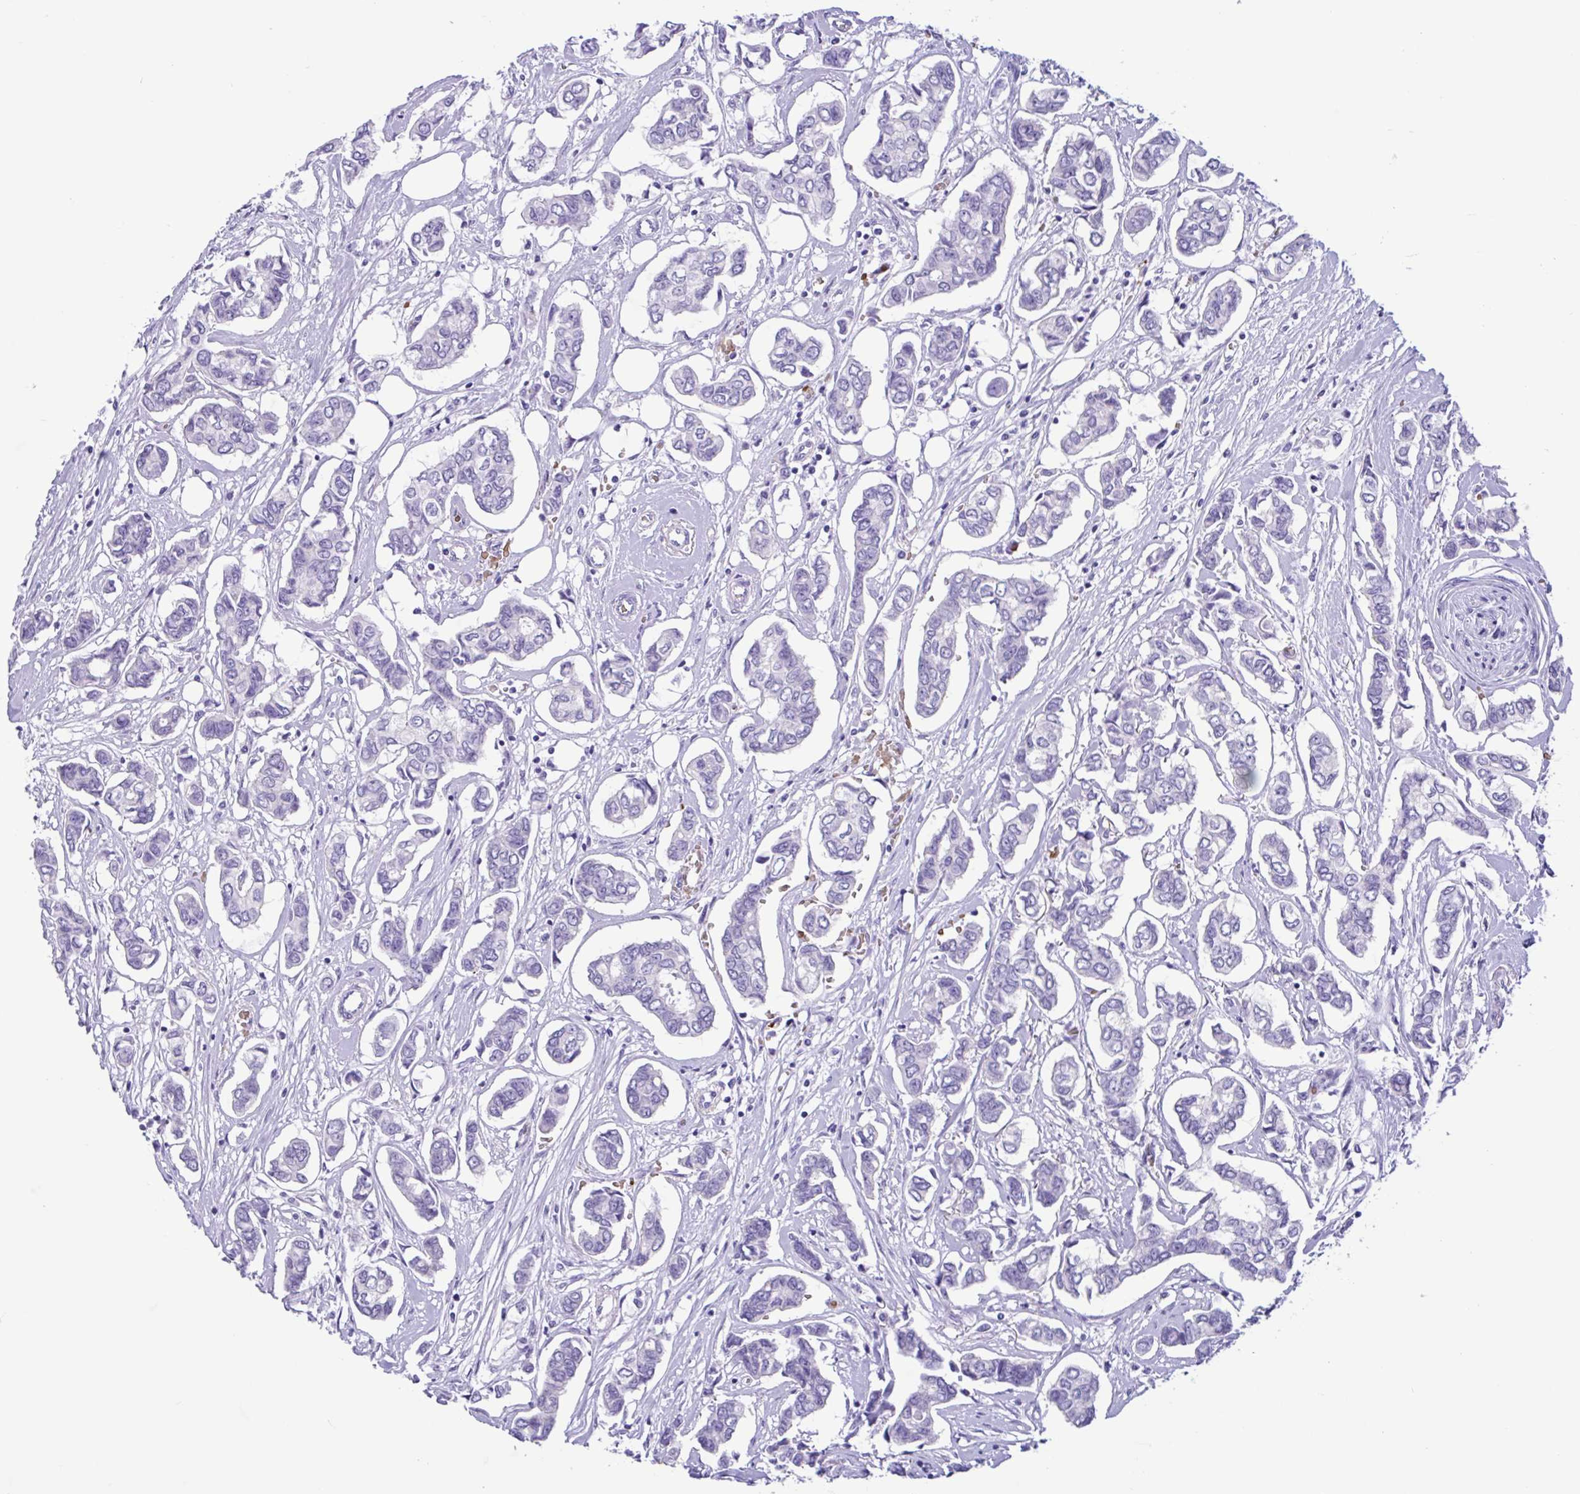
{"staining": {"intensity": "negative", "quantity": "none", "location": "none"}, "tissue": "breast cancer", "cell_type": "Tumor cells", "image_type": "cancer", "snomed": [{"axis": "morphology", "description": "Duct carcinoma"}, {"axis": "topography", "description": "Breast"}], "caption": "IHC histopathology image of breast intraductal carcinoma stained for a protein (brown), which displays no expression in tumor cells. (DAB (3,3'-diaminobenzidine) immunohistochemistry visualized using brightfield microscopy, high magnification).", "gene": "TMEM79", "patient": {"sex": "female", "age": 73}}